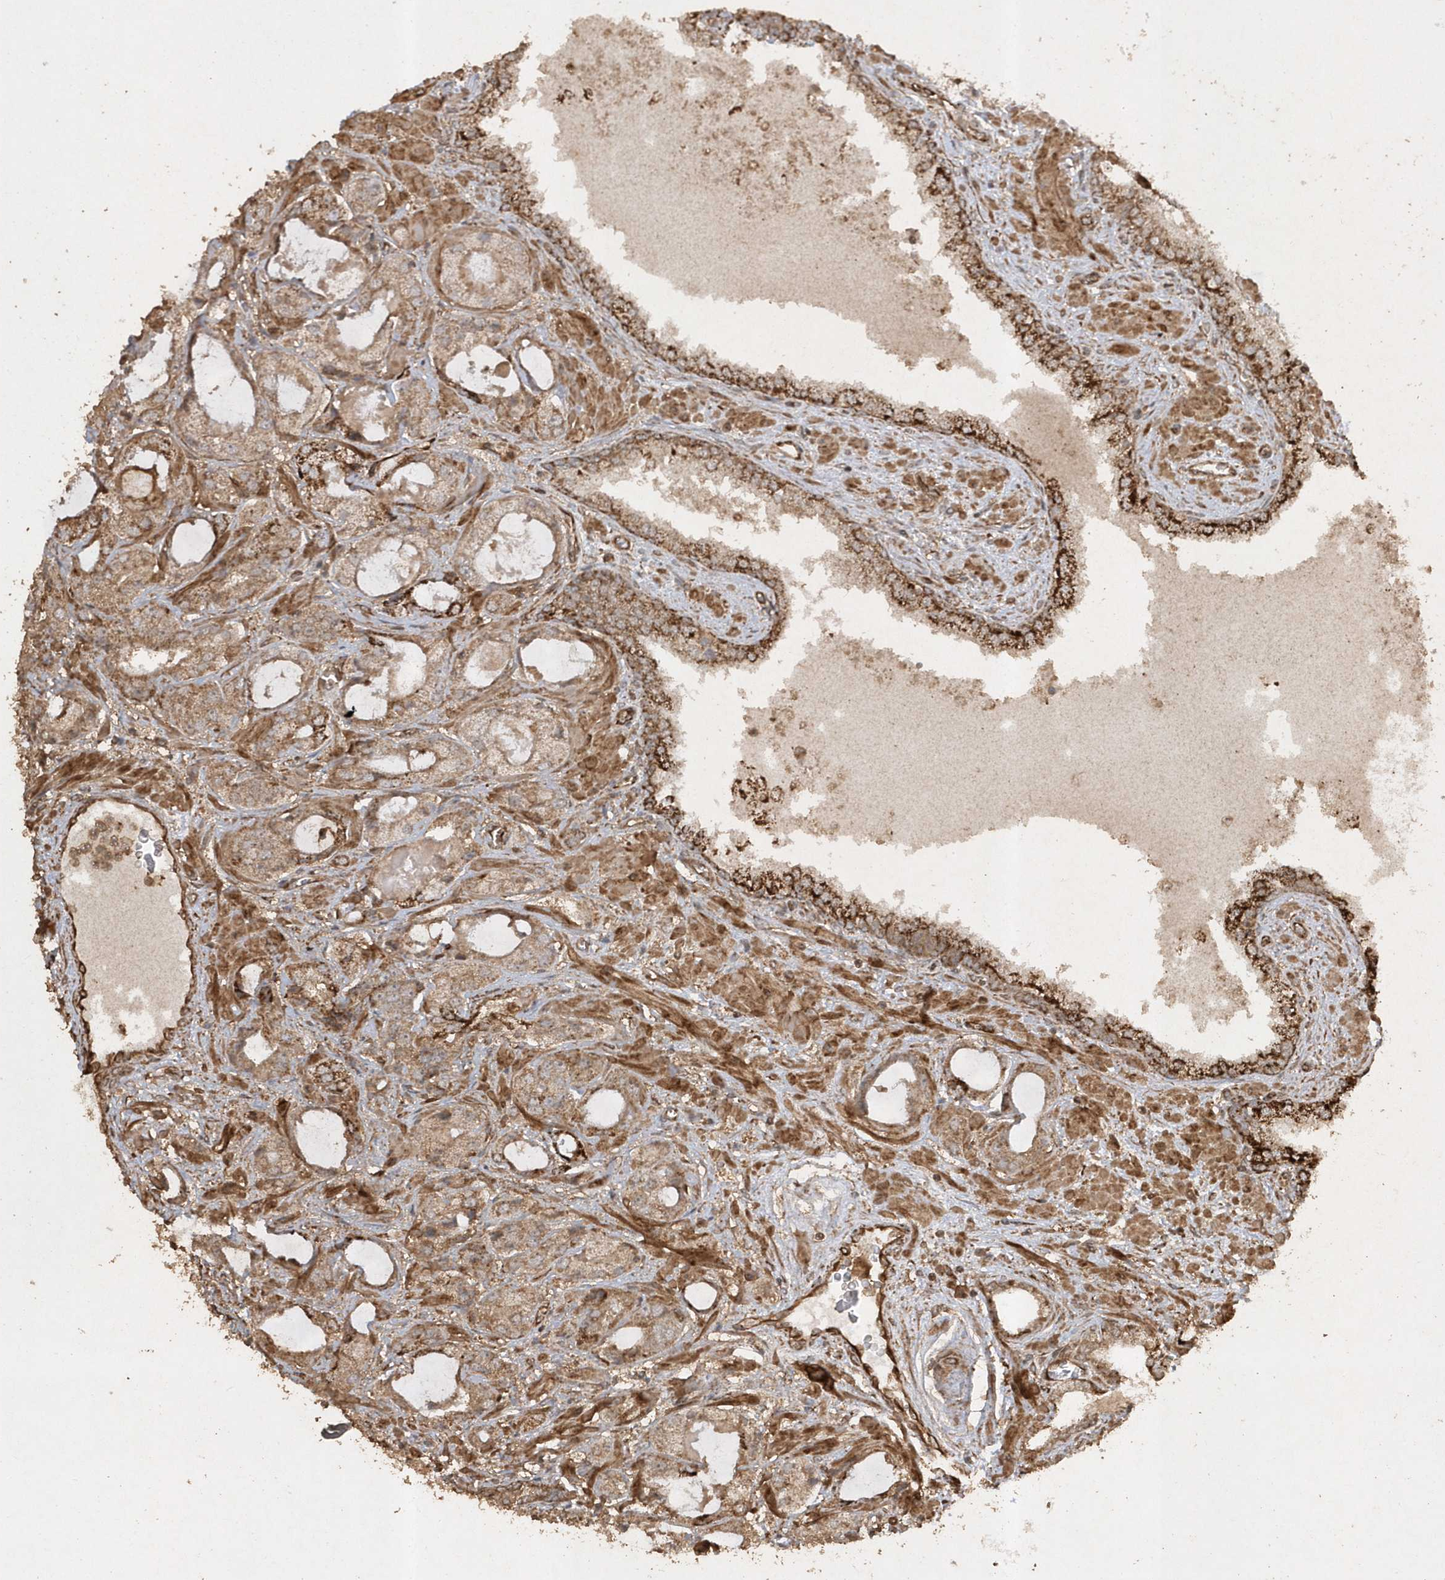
{"staining": {"intensity": "moderate", "quantity": ">75%", "location": "cytoplasmic/membranous"}, "tissue": "prostate cancer", "cell_type": "Tumor cells", "image_type": "cancer", "snomed": [{"axis": "morphology", "description": "Adenocarcinoma, High grade"}, {"axis": "topography", "description": "Prostate"}], "caption": "An immunohistochemistry image of tumor tissue is shown. Protein staining in brown labels moderate cytoplasmic/membranous positivity in prostate cancer (adenocarcinoma (high-grade)) within tumor cells.", "gene": "AVPI1", "patient": {"sex": "male", "age": 59}}